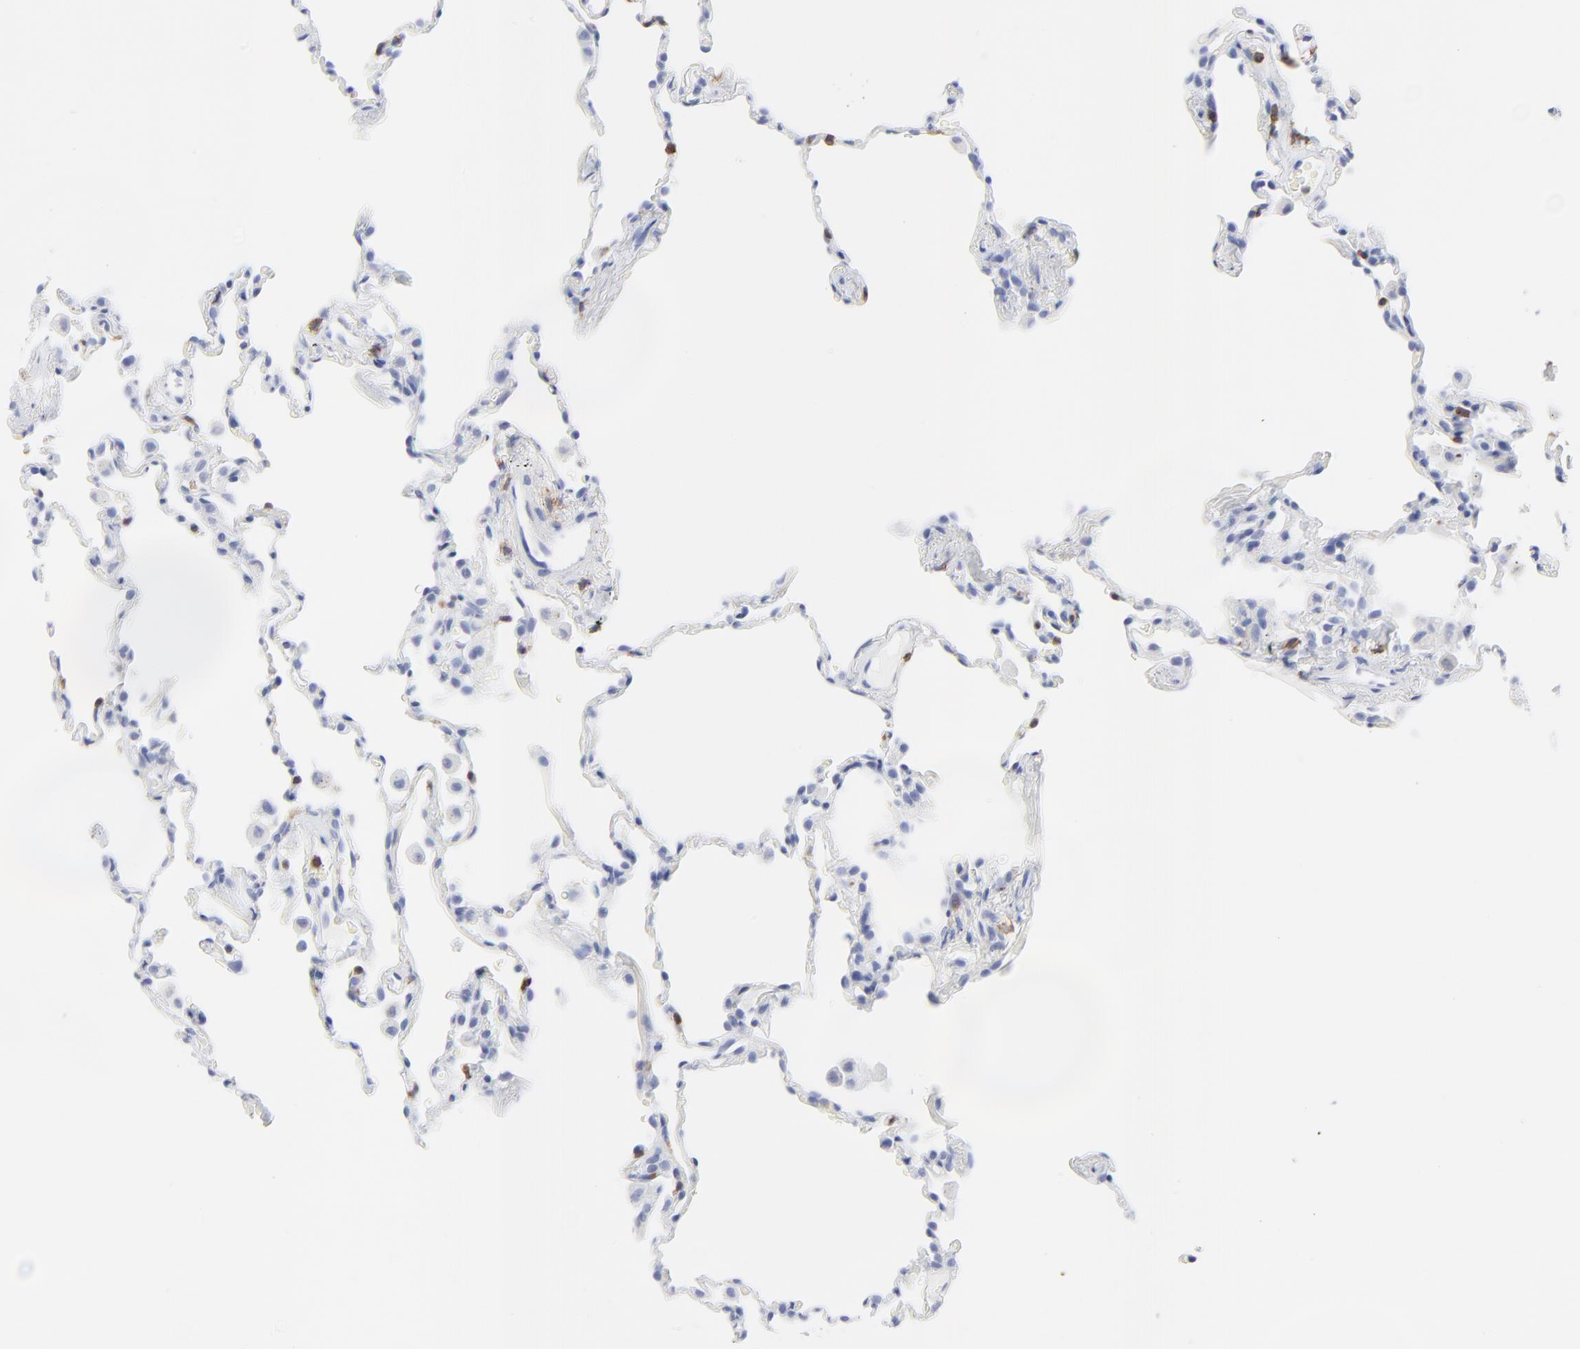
{"staining": {"intensity": "negative", "quantity": "none", "location": "none"}, "tissue": "lung", "cell_type": "Alveolar cells", "image_type": "normal", "snomed": [{"axis": "morphology", "description": "Normal tissue, NOS"}, {"axis": "morphology", "description": "Soft tissue tumor metastatic"}, {"axis": "topography", "description": "Lung"}], "caption": "High power microscopy photomicrograph of an IHC micrograph of benign lung, revealing no significant positivity in alveolar cells.", "gene": "LCK", "patient": {"sex": "male", "age": 59}}